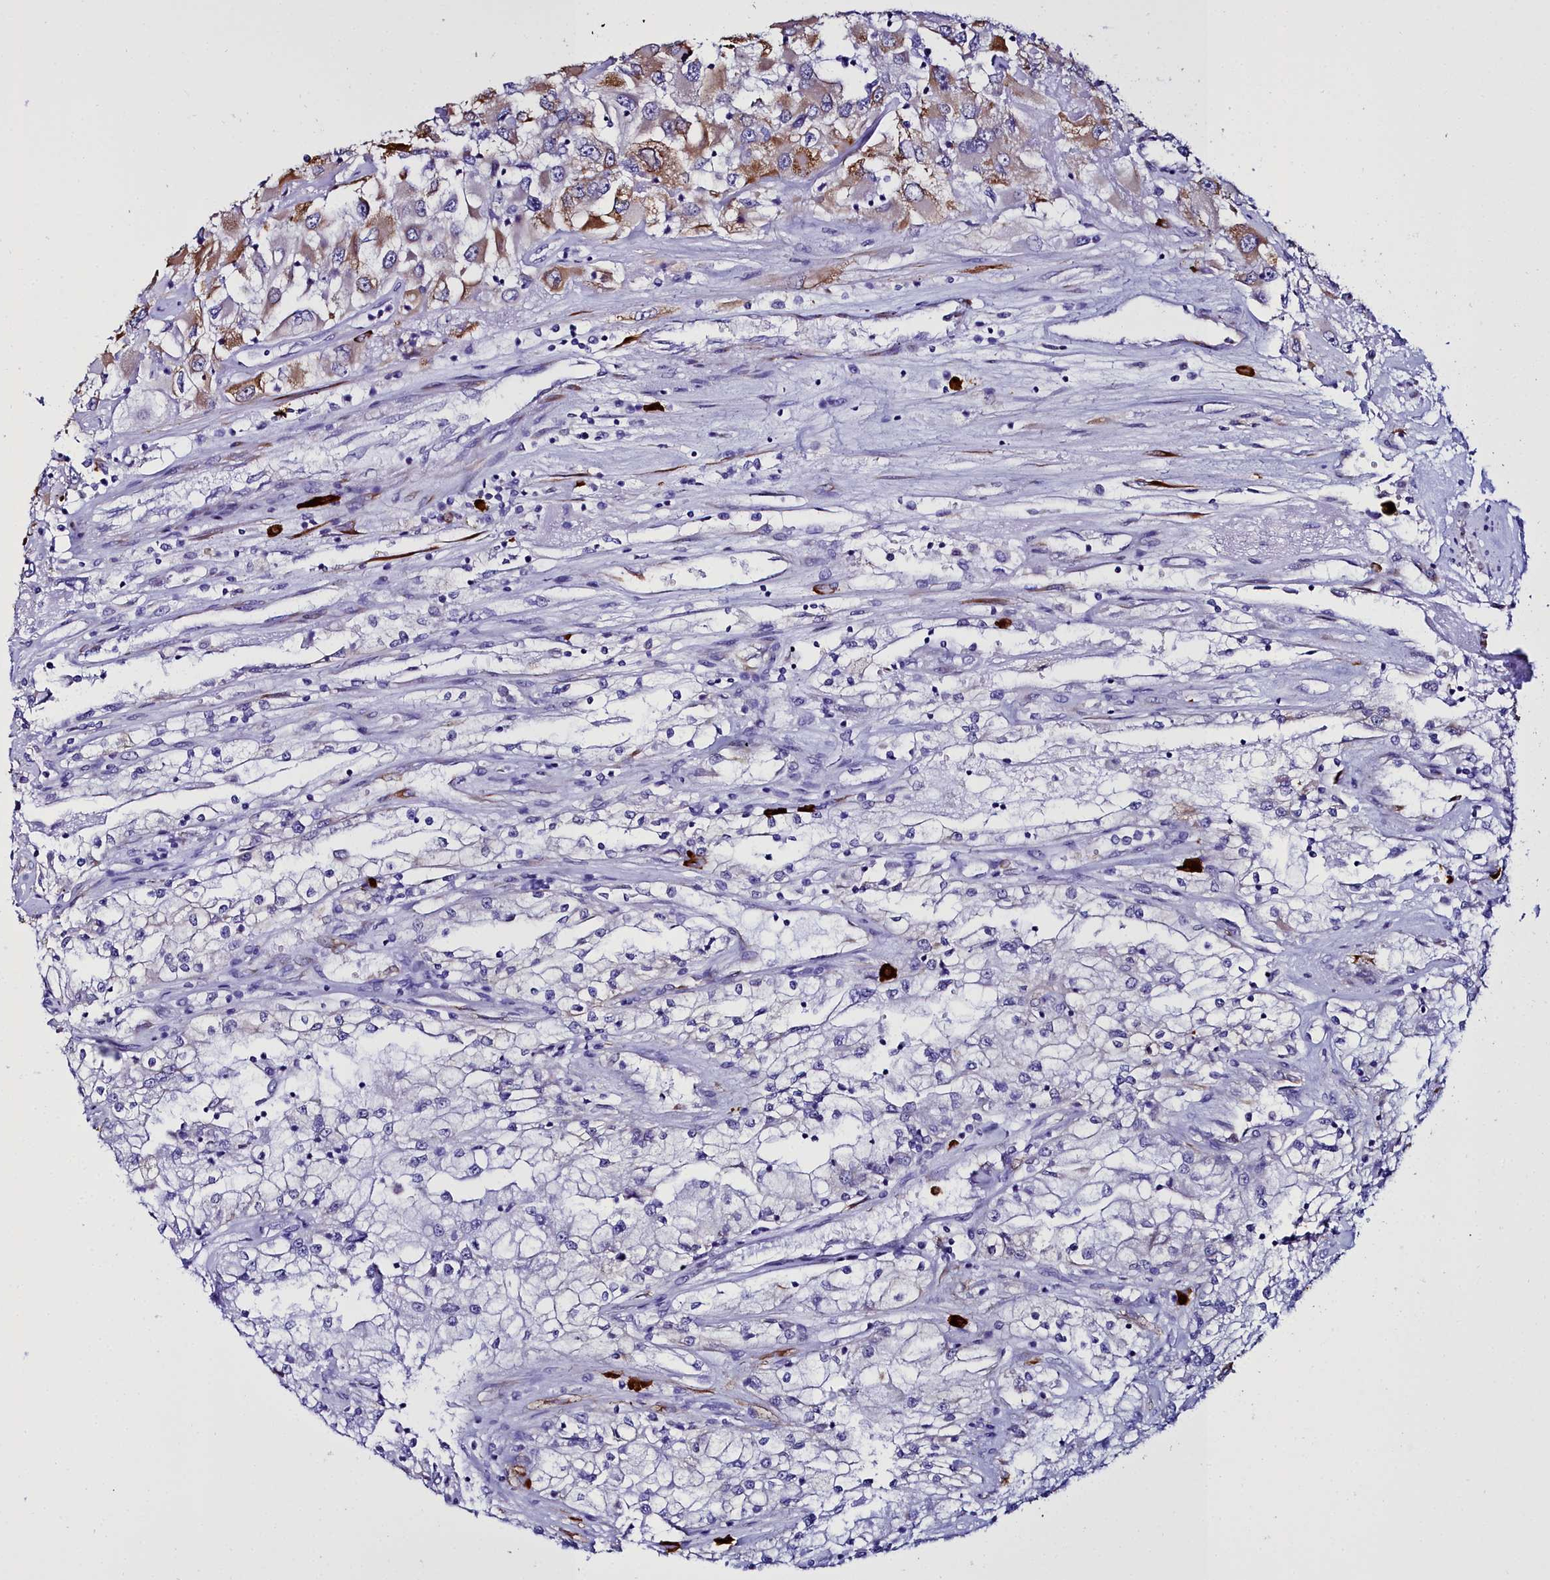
{"staining": {"intensity": "moderate", "quantity": "25%-75%", "location": "cytoplasmic/membranous"}, "tissue": "renal cancer", "cell_type": "Tumor cells", "image_type": "cancer", "snomed": [{"axis": "morphology", "description": "Adenocarcinoma, NOS"}, {"axis": "topography", "description": "Kidney"}], "caption": "Immunohistochemistry of human renal cancer exhibits medium levels of moderate cytoplasmic/membranous staining in about 25%-75% of tumor cells.", "gene": "TXNDC5", "patient": {"sex": "female", "age": 52}}